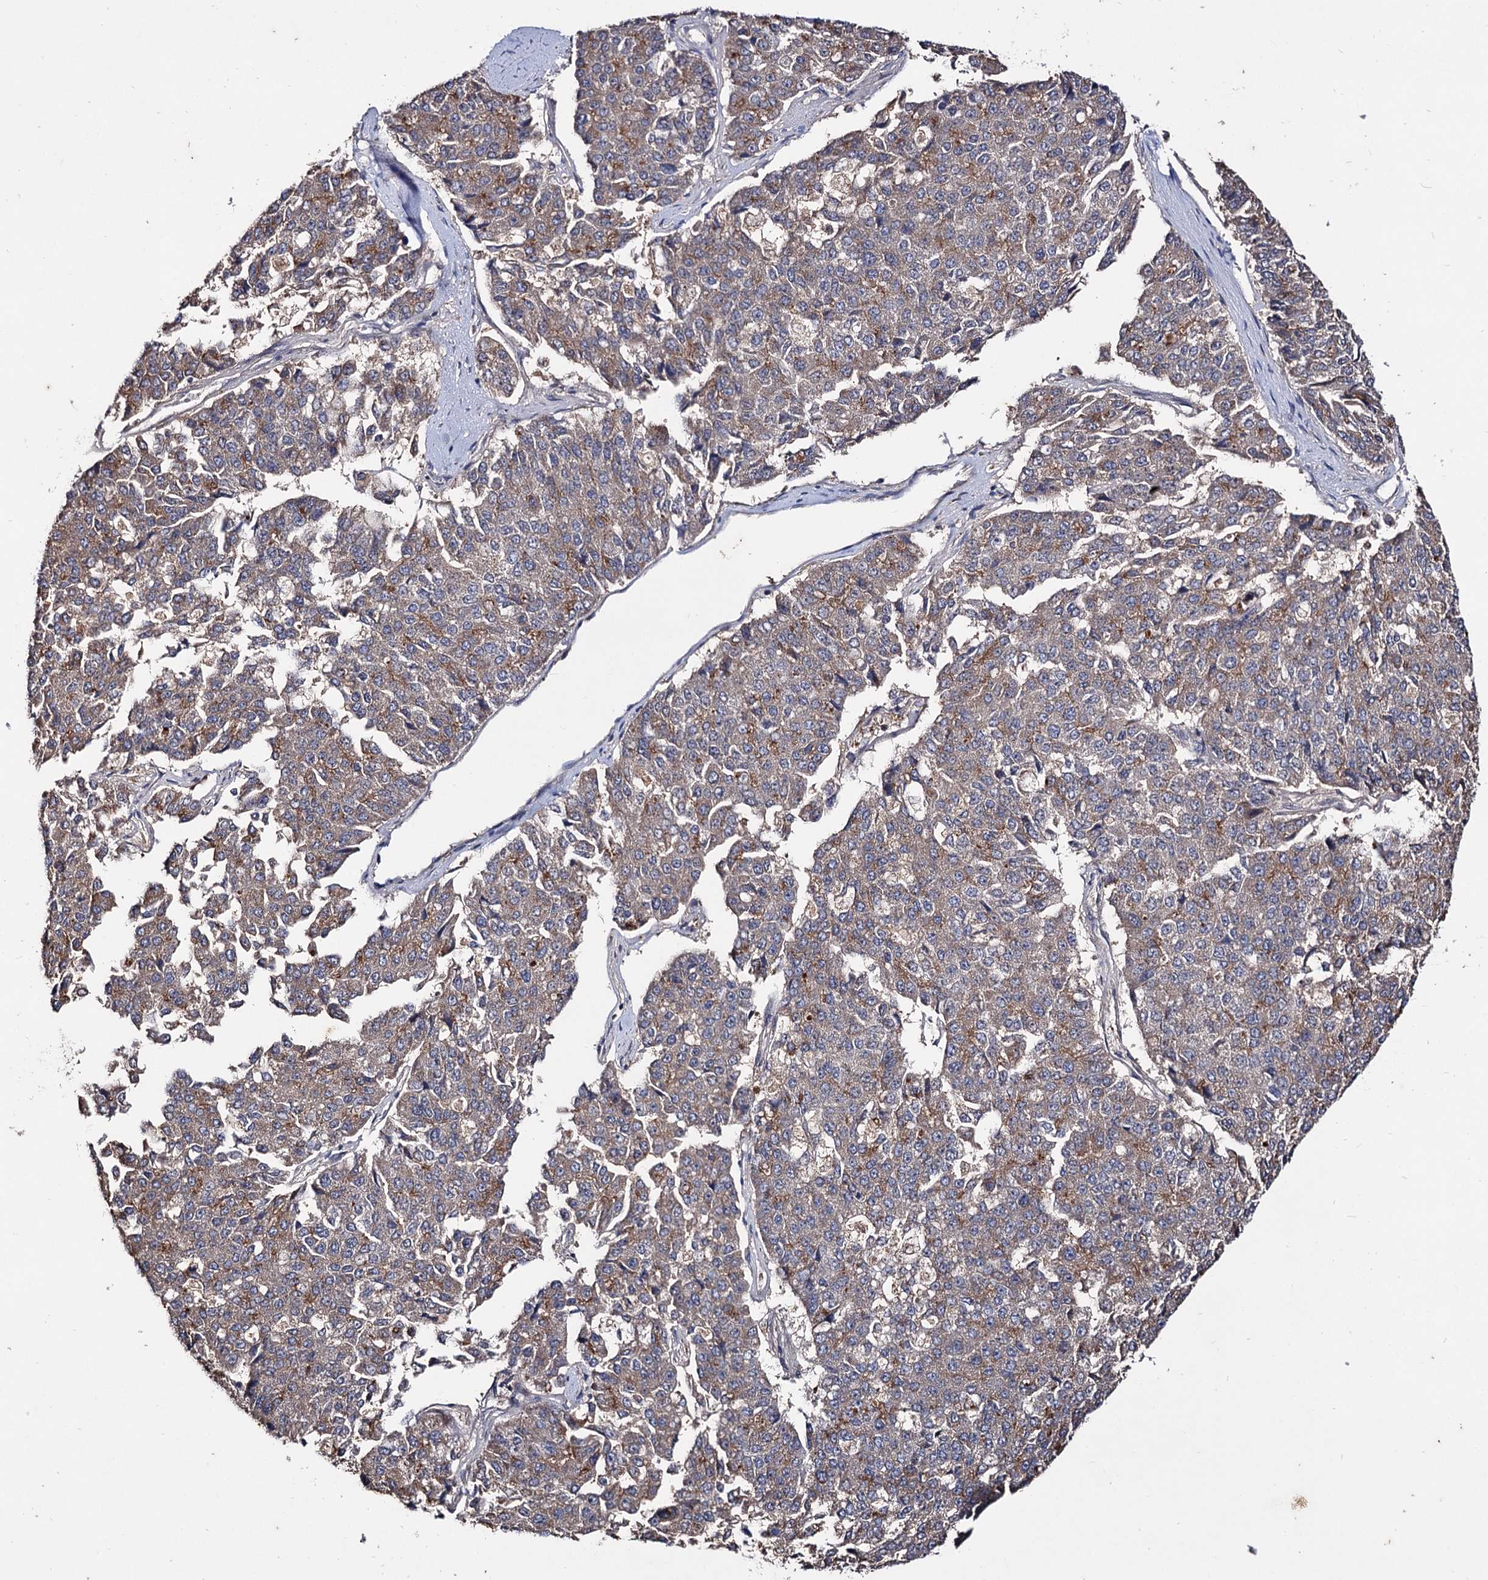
{"staining": {"intensity": "moderate", "quantity": "<25%", "location": "cytoplasmic/membranous"}, "tissue": "pancreatic cancer", "cell_type": "Tumor cells", "image_type": "cancer", "snomed": [{"axis": "morphology", "description": "Adenocarcinoma, NOS"}, {"axis": "topography", "description": "Pancreas"}], "caption": "Immunohistochemical staining of human adenocarcinoma (pancreatic) displays low levels of moderate cytoplasmic/membranous positivity in approximately <25% of tumor cells. (DAB IHC, brown staining for protein, blue staining for nuclei).", "gene": "ARFIP2", "patient": {"sex": "male", "age": 50}}